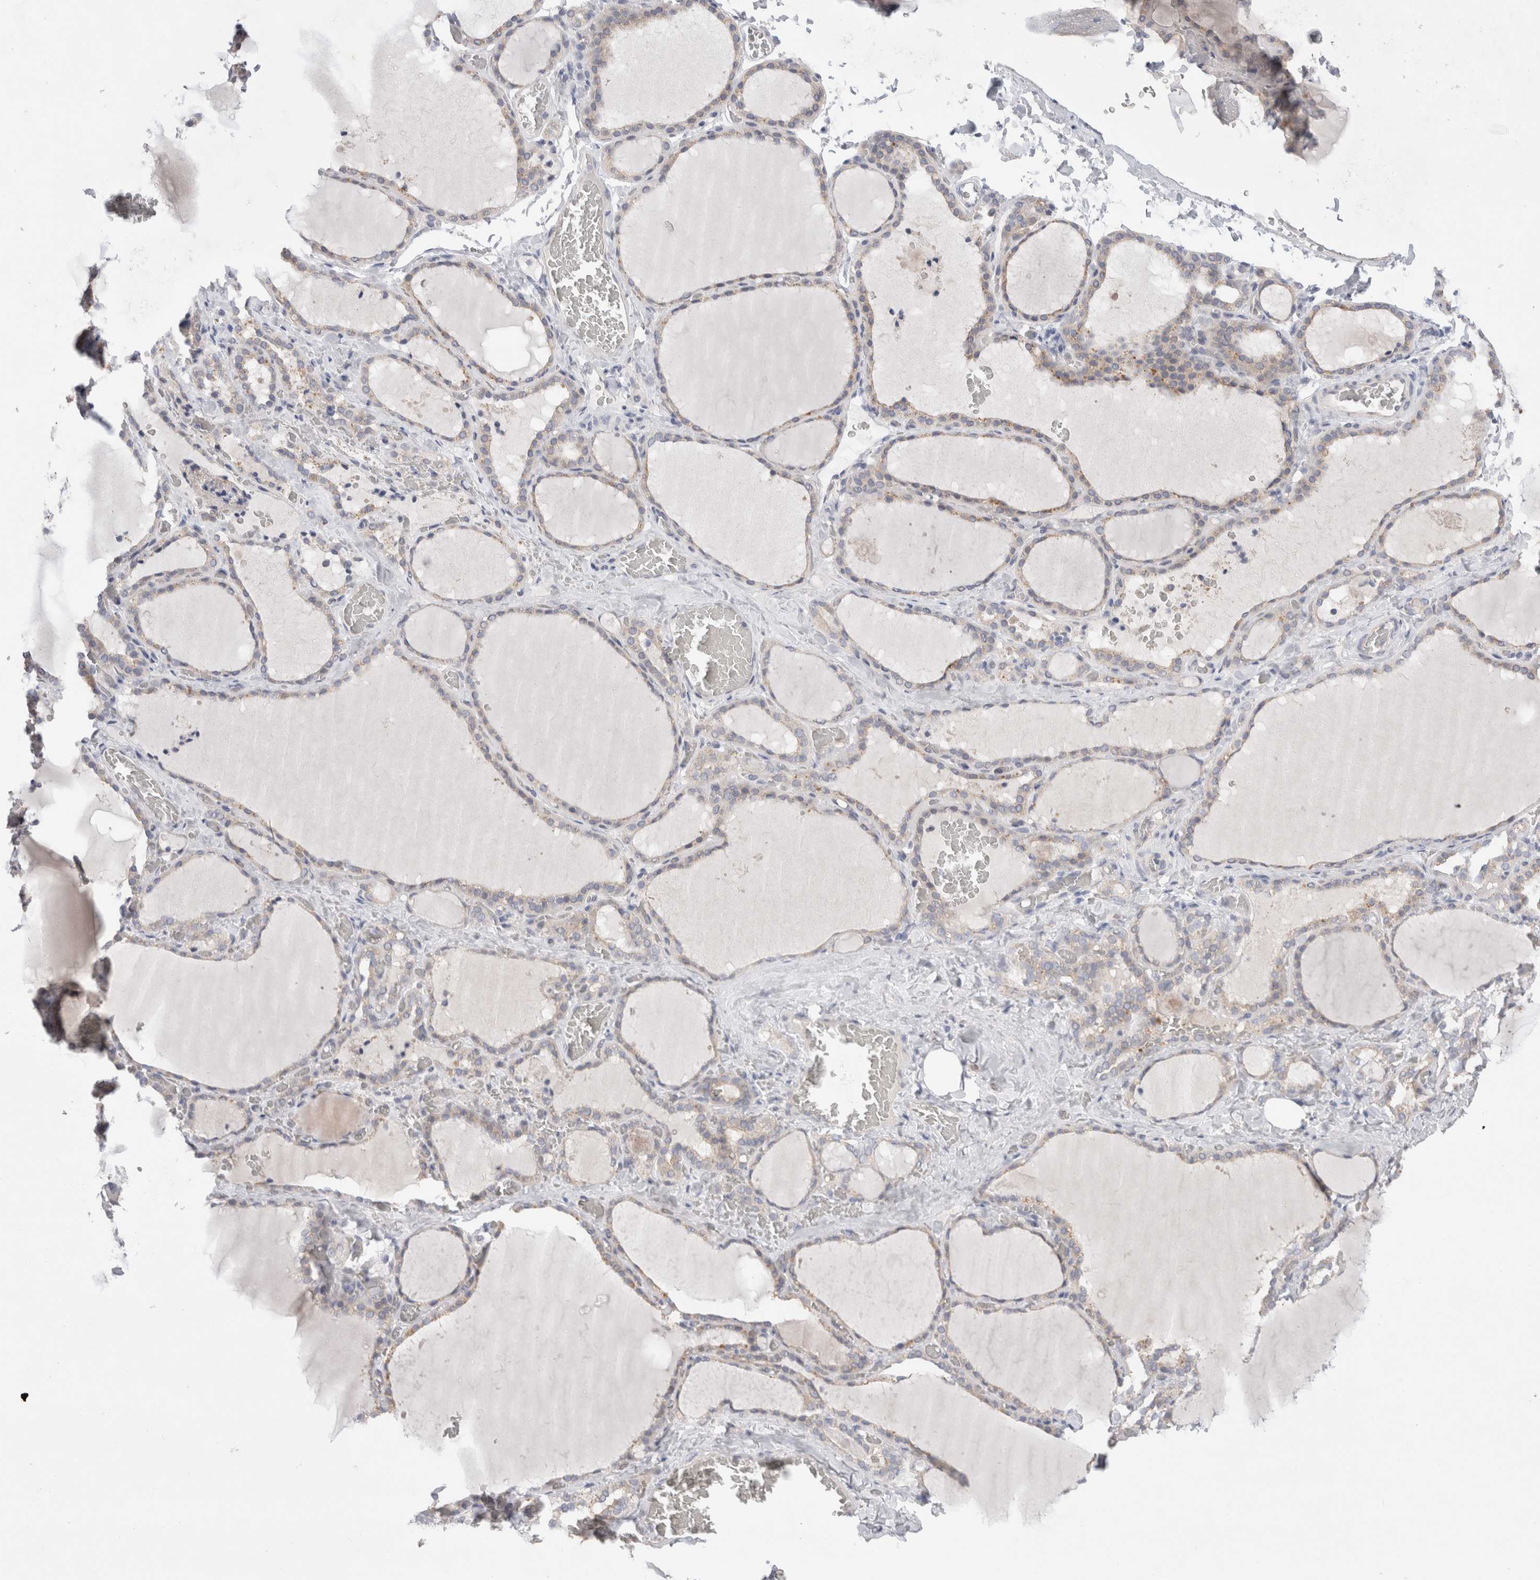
{"staining": {"intensity": "weak", "quantity": "<25%", "location": "cytoplasmic/membranous"}, "tissue": "thyroid gland", "cell_type": "Glandular cells", "image_type": "normal", "snomed": [{"axis": "morphology", "description": "Normal tissue, NOS"}, {"axis": "topography", "description": "Thyroid gland"}], "caption": "An IHC histopathology image of unremarkable thyroid gland is shown. There is no staining in glandular cells of thyroid gland. (Stains: DAB (3,3'-diaminobenzidine) IHC with hematoxylin counter stain, Microscopy: brightfield microscopy at high magnification).", "gene": "WIPF2", "patient": {"sex": "female", "age": 22}}